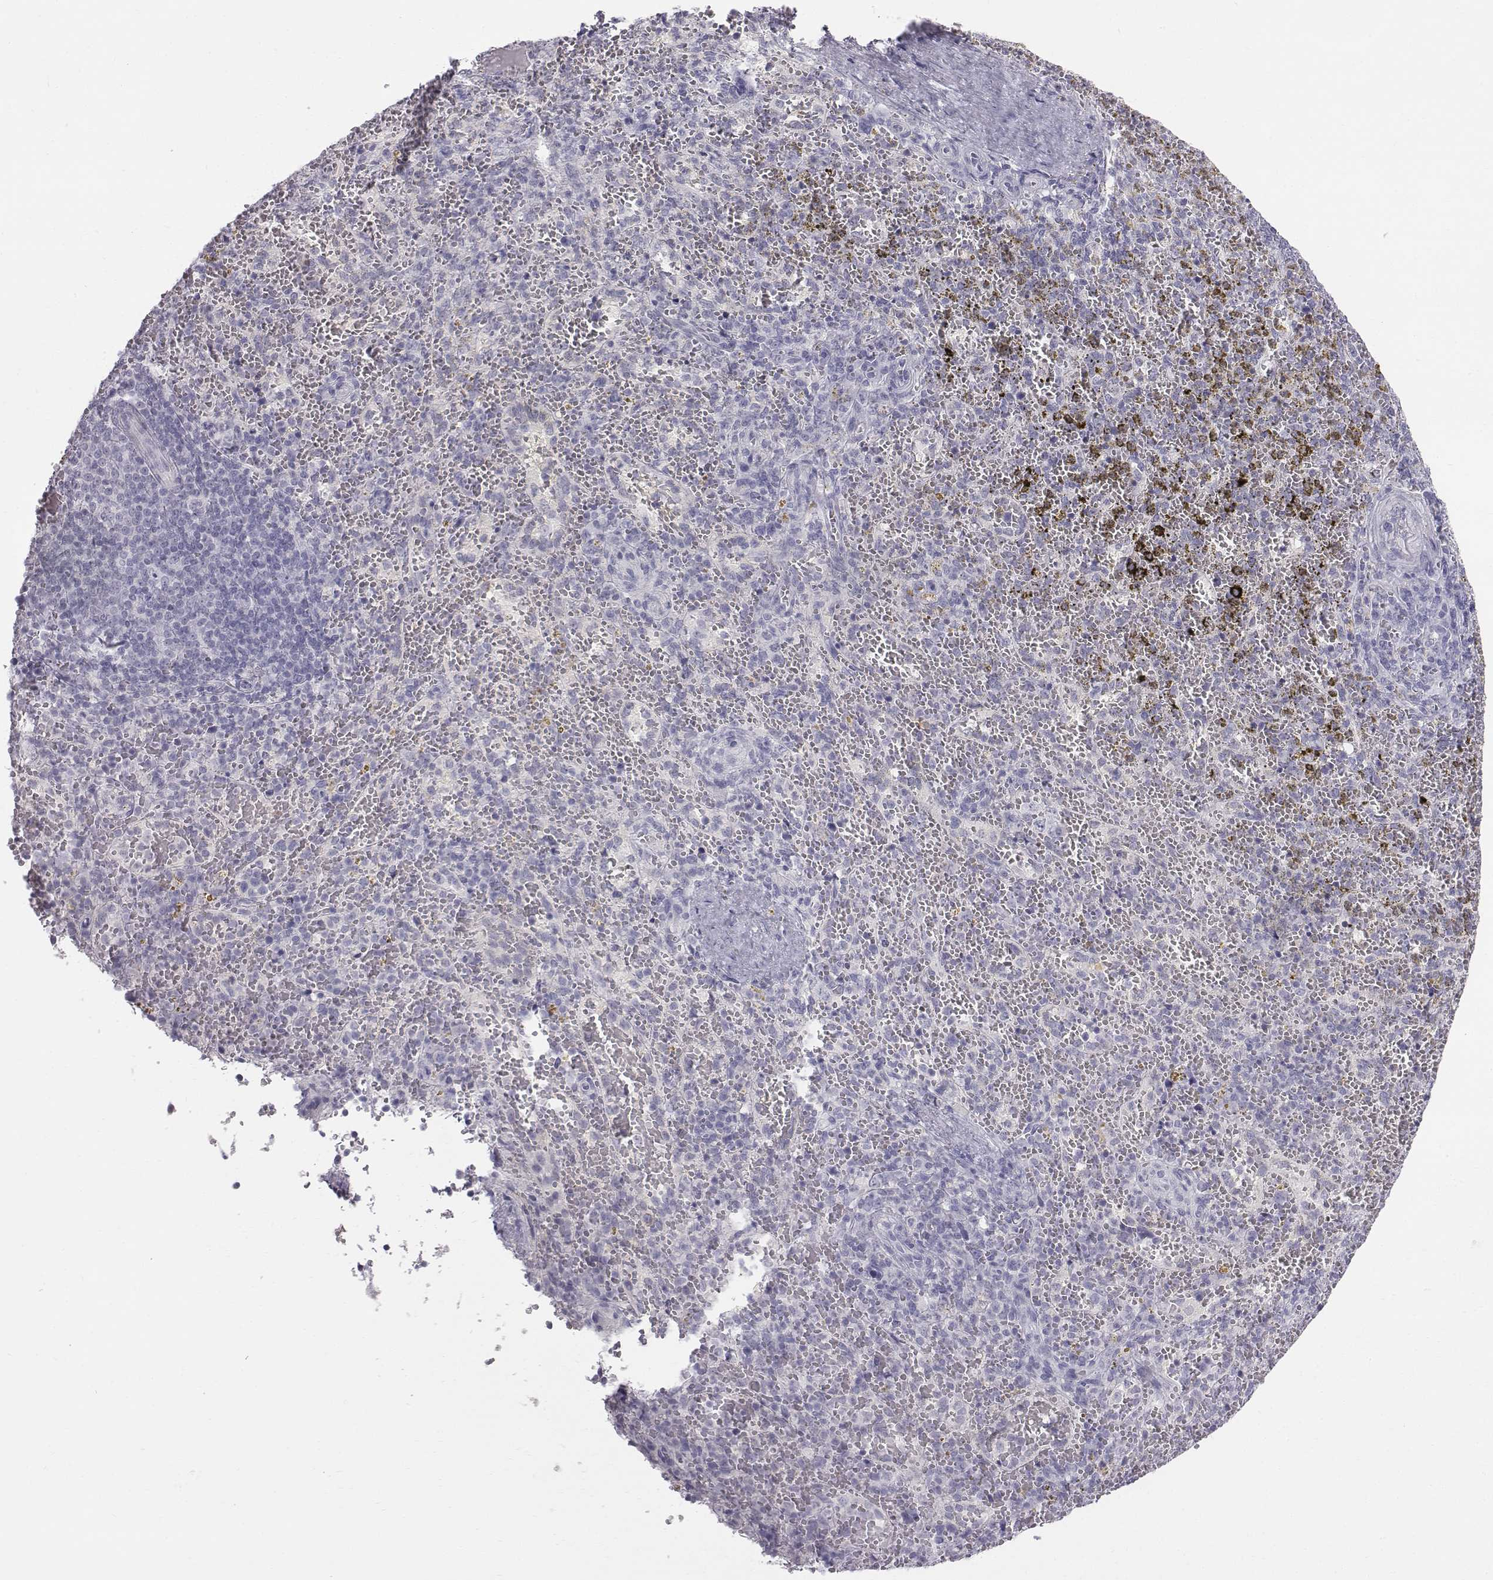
{"staining": {"intensity": "negative", "quantity": "none", "location": "none"}, "tissue": "spleen", "cell_type": "Cells in red pulp", "image_type": "normal", "snomed": [{"axis": "morphology", "description": "Normal tissue, NOS"}, {"axis": "topography", "description": "Spleen"}], "caption": "This is a photomicrograph of immunohistochemistry (IHC) staining of unremarkable spleen, which shows no positivity in cells in red pulp. The staining is performed using DAB brown chromogen with nuclei counter-stained in using hematoxylin.", "gene": "C6orf58", "patient": {"sex": "female", "age": 50}}